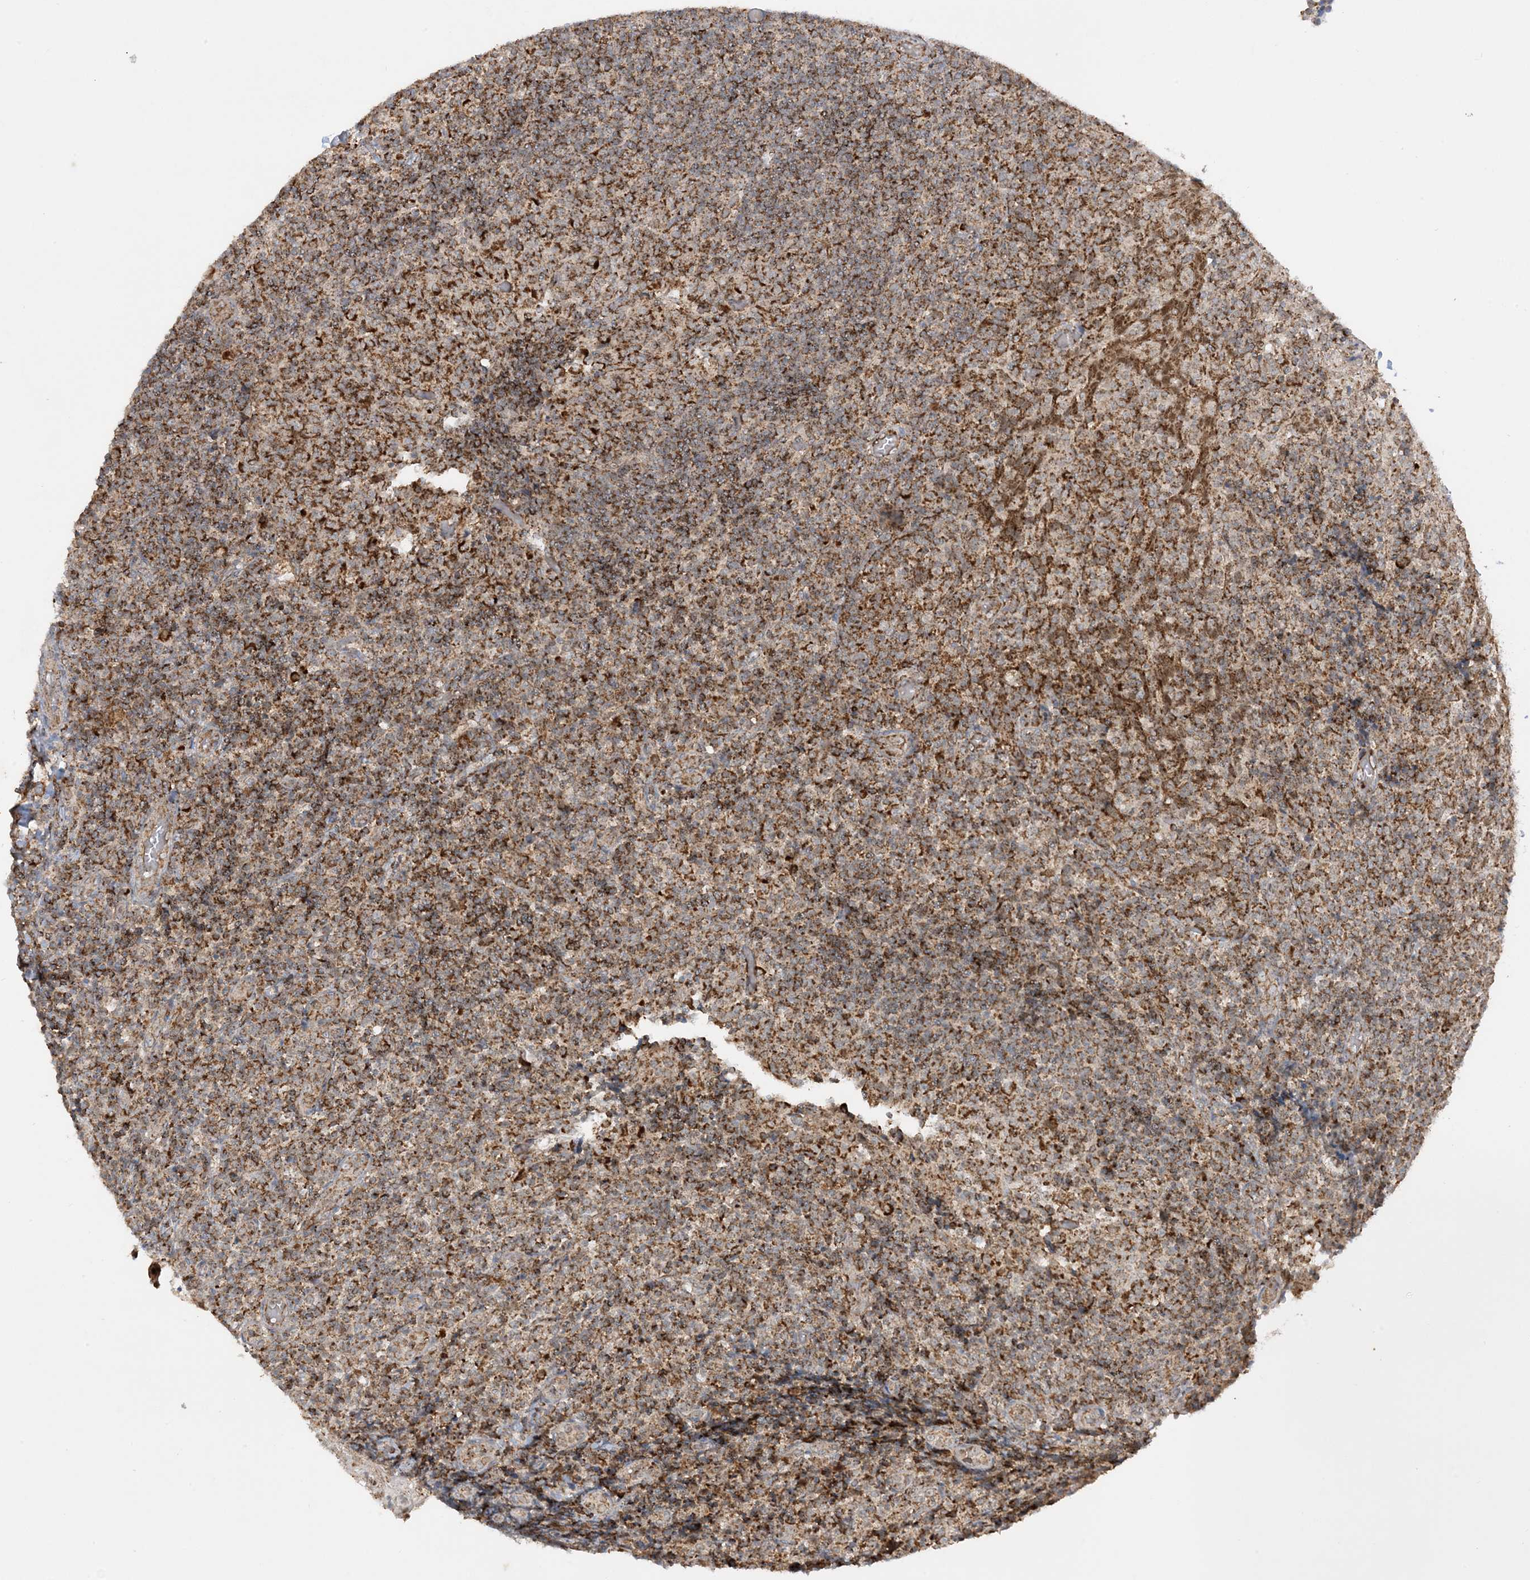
{"staining": {"intensity": "strong", "quantity": ">75%", "location": "cytoplasmic/membranous"}, "tissue": "tonsil", "cell_type": "Germinal center cells", "image_type": "normal", "snomed": [{"axis": "morphology", "description": "Normal tissue, NOS"}, {"axis": "topography", "description": "Tonsil"}], "caption": "The micrograph demonstrates staining of benign tonsil, revealing strong cytoplasmic/membranous protein staining (brown color) within germinal center cells. The staining is performed using DAB brown chromogen to label protein expression. The nuclei are counter-stained blue using hematoxylin.", "gene": "NDUFAF3", "patient": {"sex": "female", "age": 19}}